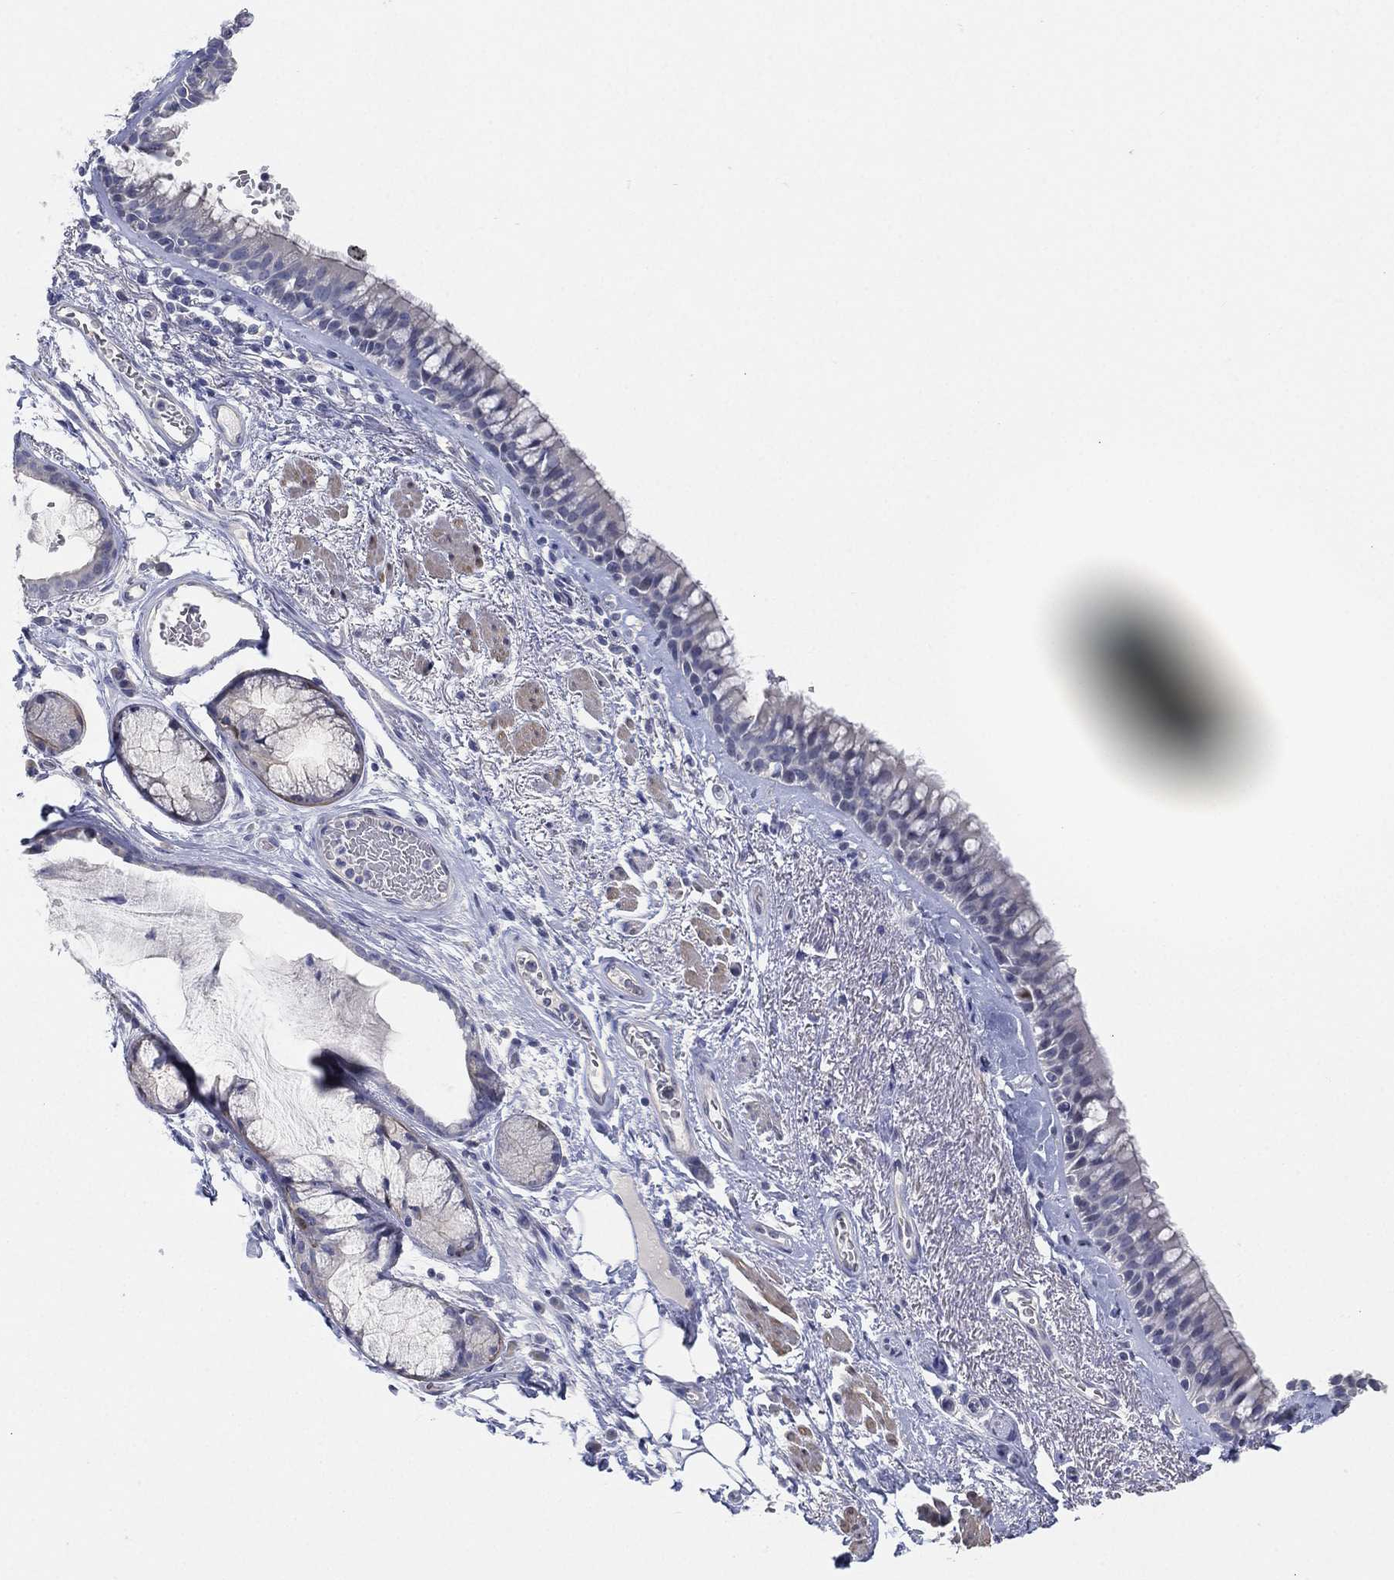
{"staining": {"intensity": "negative", "quantity": "none", "location": "none"}, "tissue": "bronchus", "cell_type": "Respiratory epithelial cells", "image_type": "normal", "snomed": [{"axis": "morphology", "description": "Normal tissue, NOS"}, {"axis": "topography", "description": "Bronchus"}], "caption": "DAB (3,3'-diaminobenzidine) immunohistochemical staining of normal bronchus demonstrates no significant expression in respiratory epithelial cells. (DAB (3,3'-diaminobenzidine) immunohistochemistry (IHC), high magnification).", "gene": "FAM187B", "patient": {"sex": "male", "age": 82}}